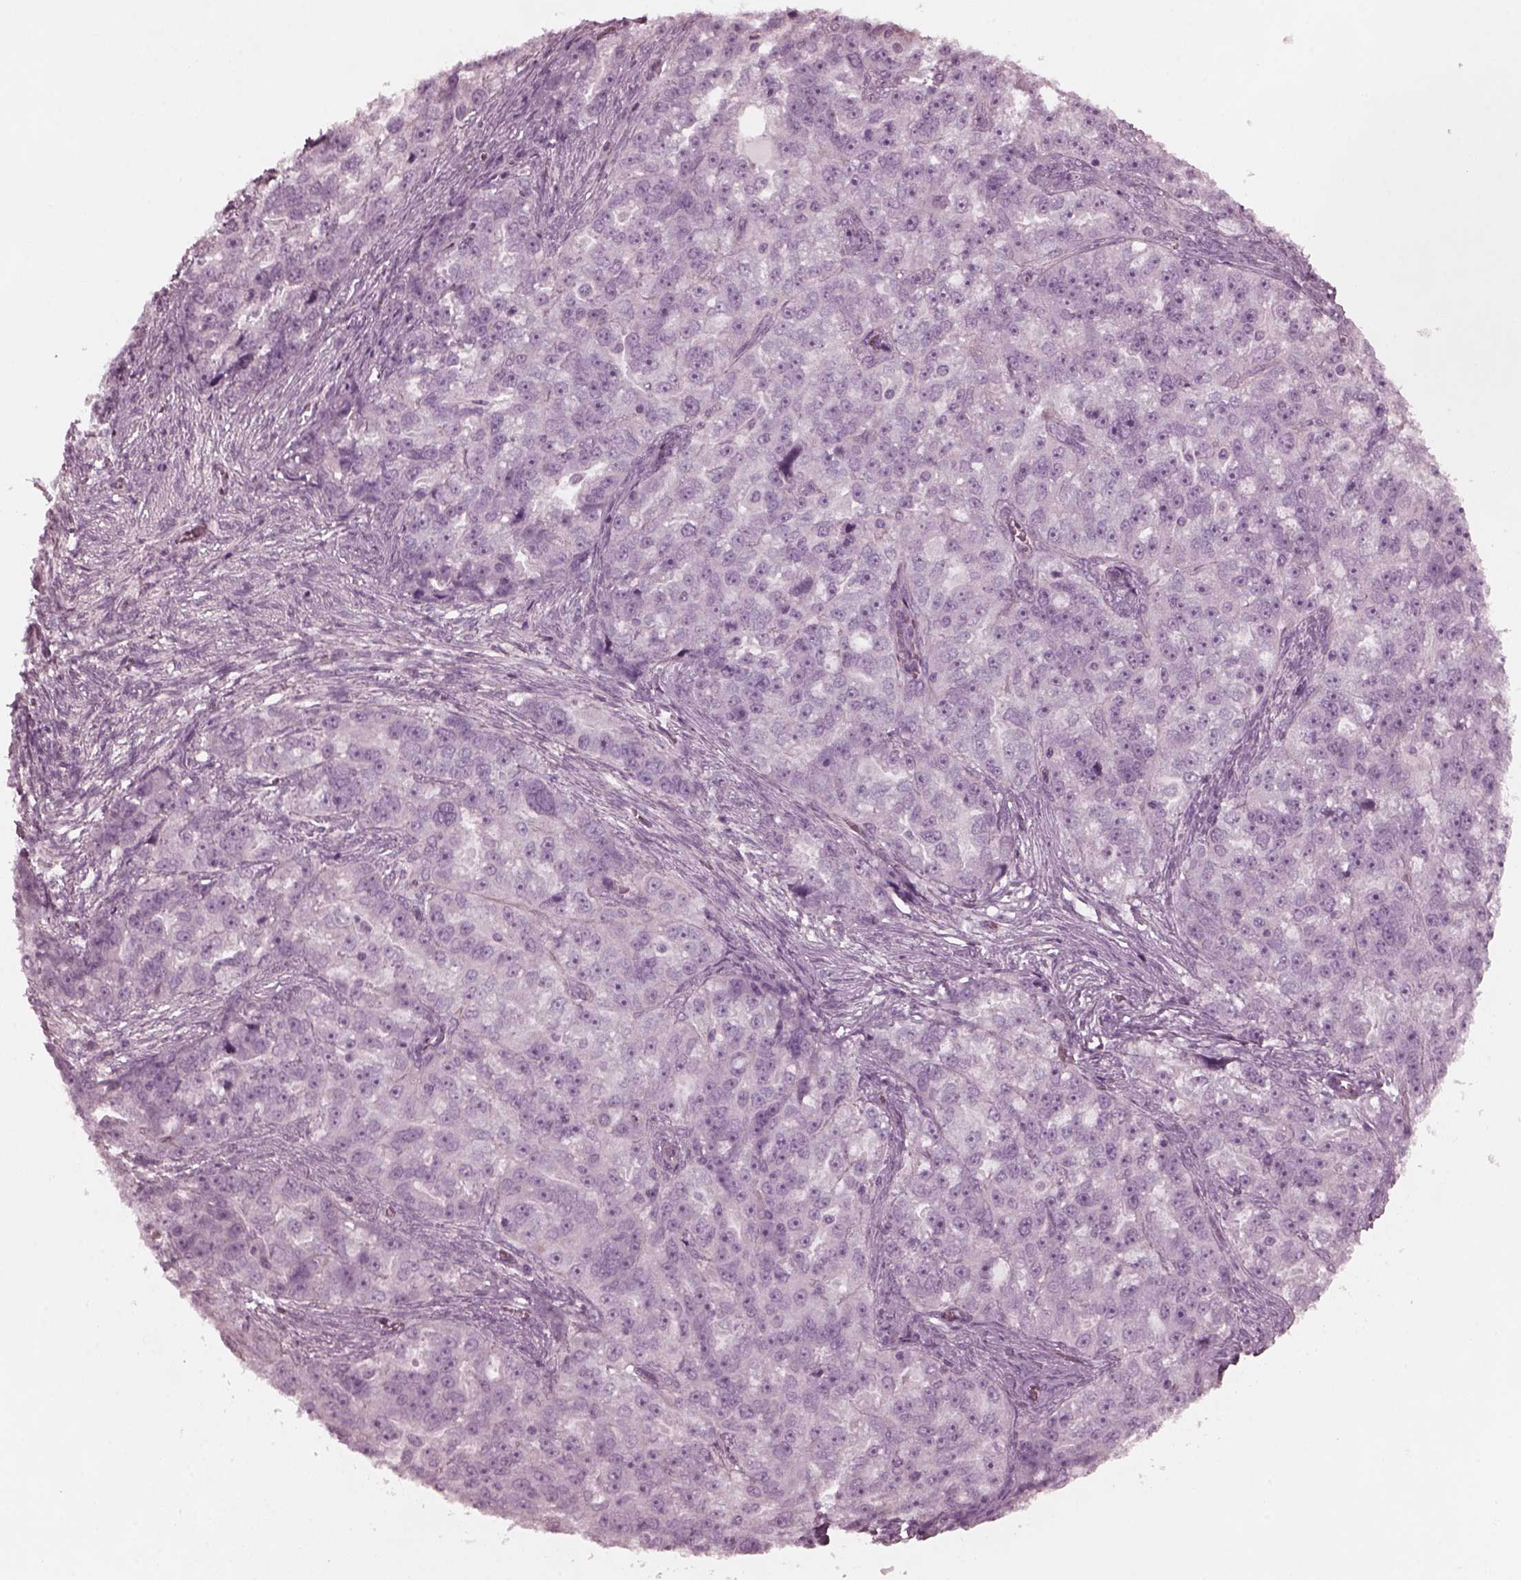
{"staining": {"intensity": "negative", "quantity": "none", "location": "none"}, "tissue": "ovarian cancer", "cell_type": "Tumor cells", "image_type": "cancer", "snomed": [{"axis": "morphology", "description": "Cystadenocarcinoma, serous, NOS"}, {"axis": "topography", "description": "Ovary"}], "caption": "Ovarian cancer (serous cystadenocarcinoma) was stained to show a protein in brown. There is no significant positivity in tumor cells.", "gene": "KIF6", "patient": {"sex": "female", "age": 51}}